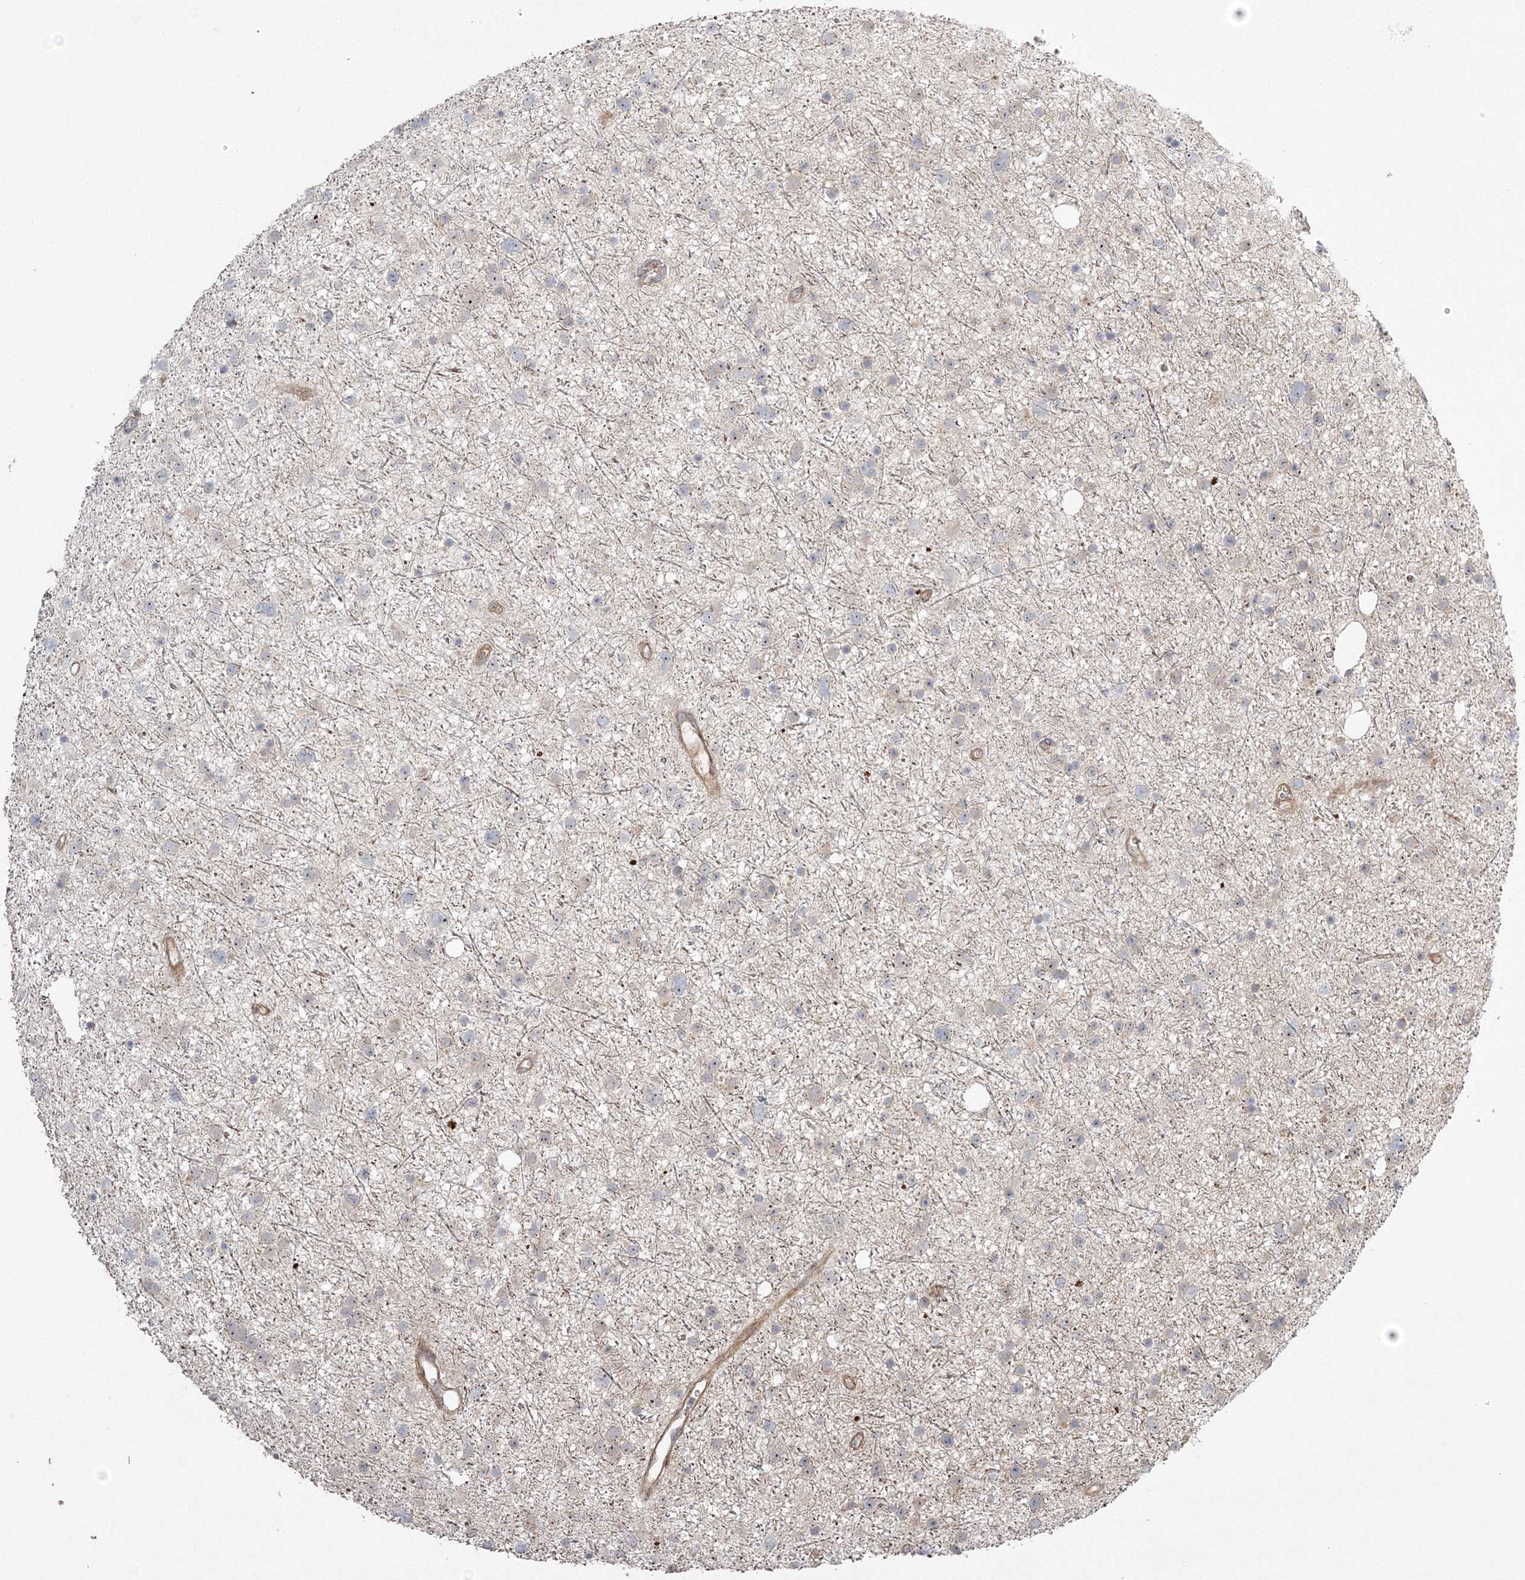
{"staining": {"intensity": "moderate", "quantity": "<25%", "location": "nuclear"}, "tissue": "glioma", "cell_type": "Tumor cells", "image_type": "cancer", "snomed": [{"axis": "morphology", "description": "Glioma, malignant, Low grade"}, {"axis": "topography", "description": "Cerebral cortex"}], "caption": "DAB (3,3'-diaminobenzidine) immunohistochemical staining of glioma reveals moderate nuclear protein expression in approximately <25% of tumor cells.", "gene": "NPM3", "patient": {"sex": "female", "age": 39}}